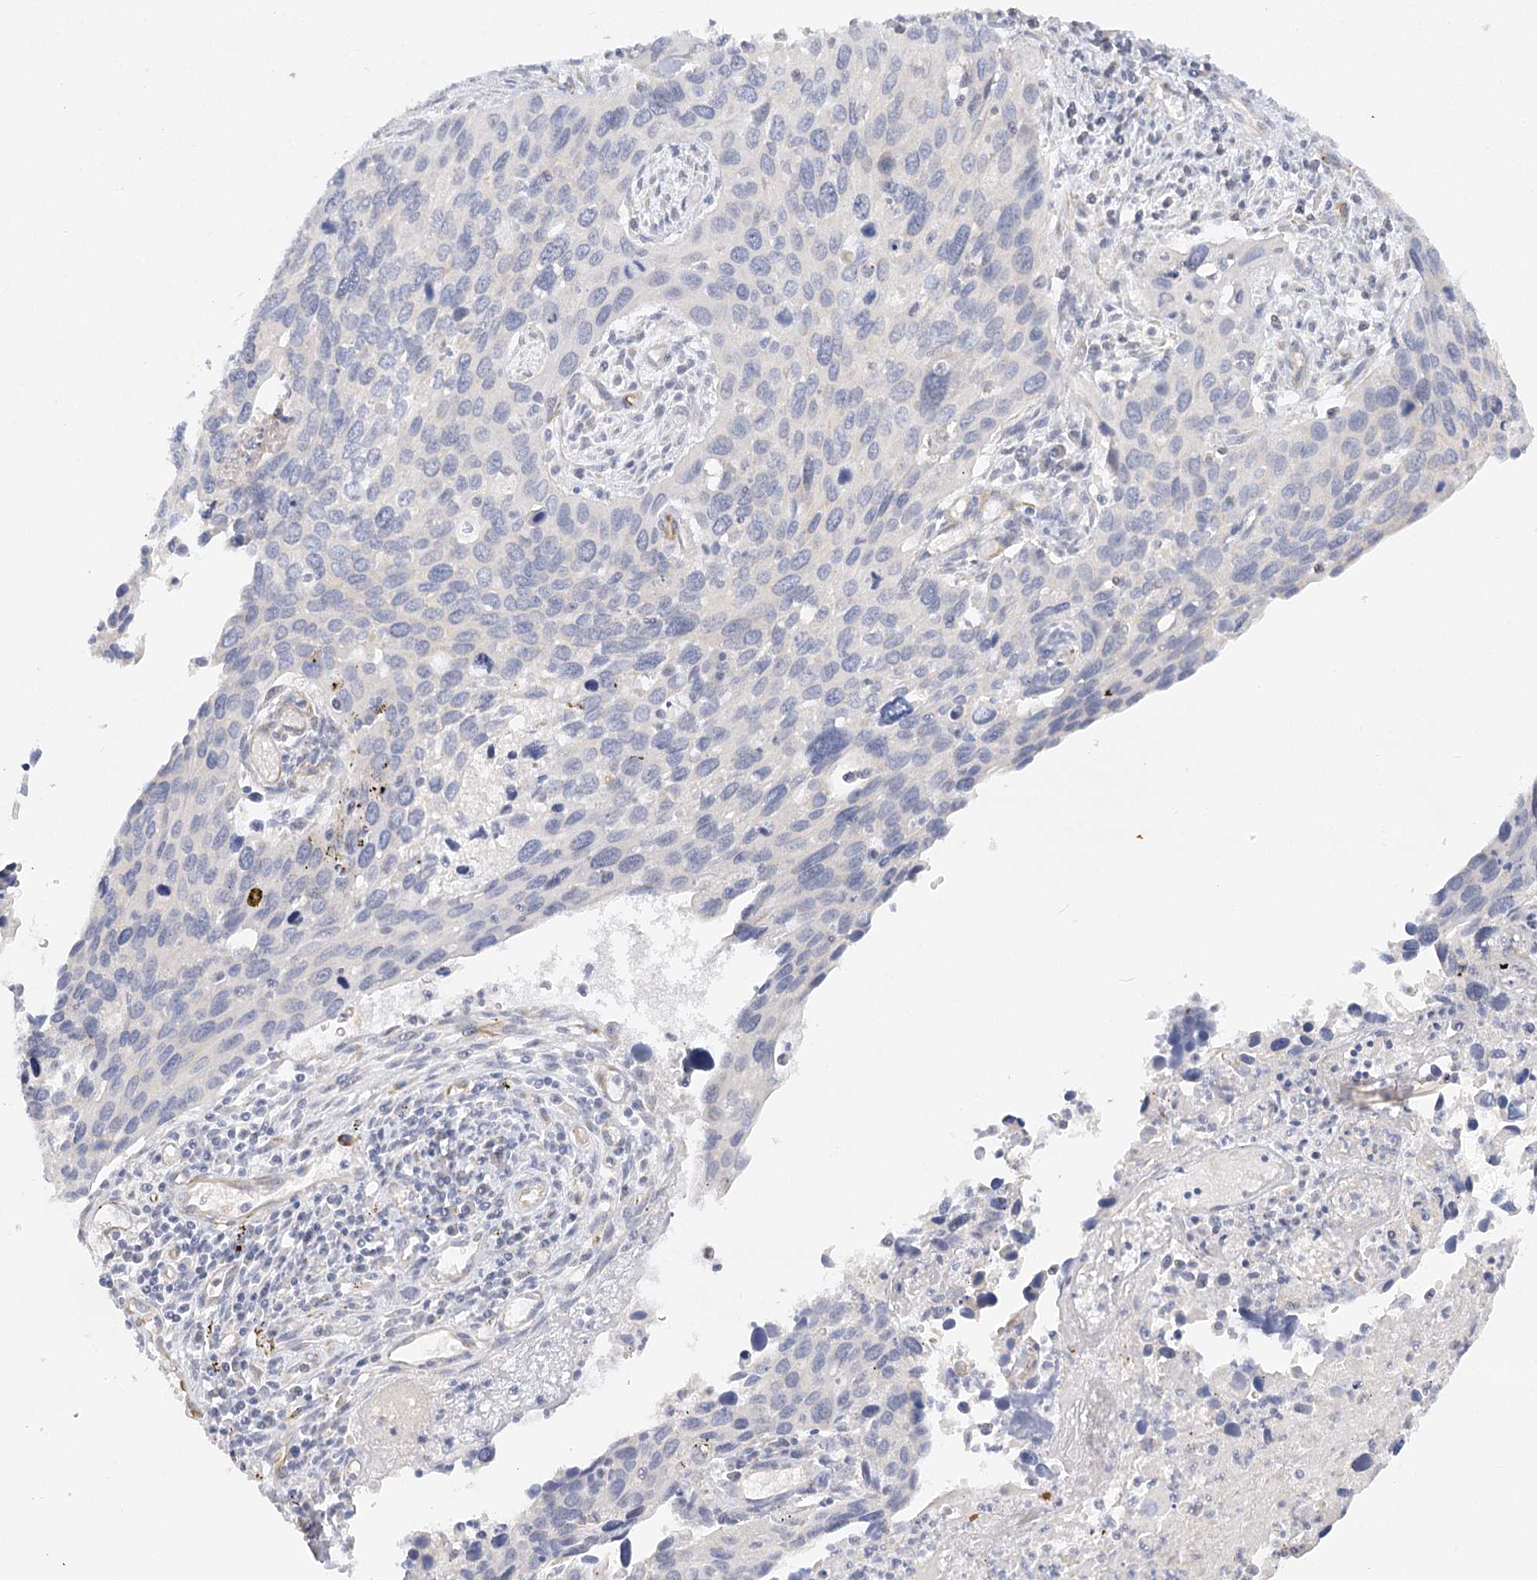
{"staining": {"intensity": "negative", "quantity": "none", "location": "none"}, "tissue": "cervical cancer", "cell_type": "Tumor cells", "image_type": "cancer", "snomed": [{"axis": "morphology", "description": "Squamous cell carcinoma, NOS"}, {"axis": "topography", "description": "Cervix"}], "caption": "Immunohistochemical staining of human cervical cancer (squamous cell carcinoma) shows no significant expression in tumor cells. (Stains: DAB (3,3'-diaminobenzidine) immunohistochemistry with hematoxylin counter stain, Microscopy: brightfield microscopy at high magnification).", "gene": "NELL2", "patient": {"sex": "female", "age": 55}}